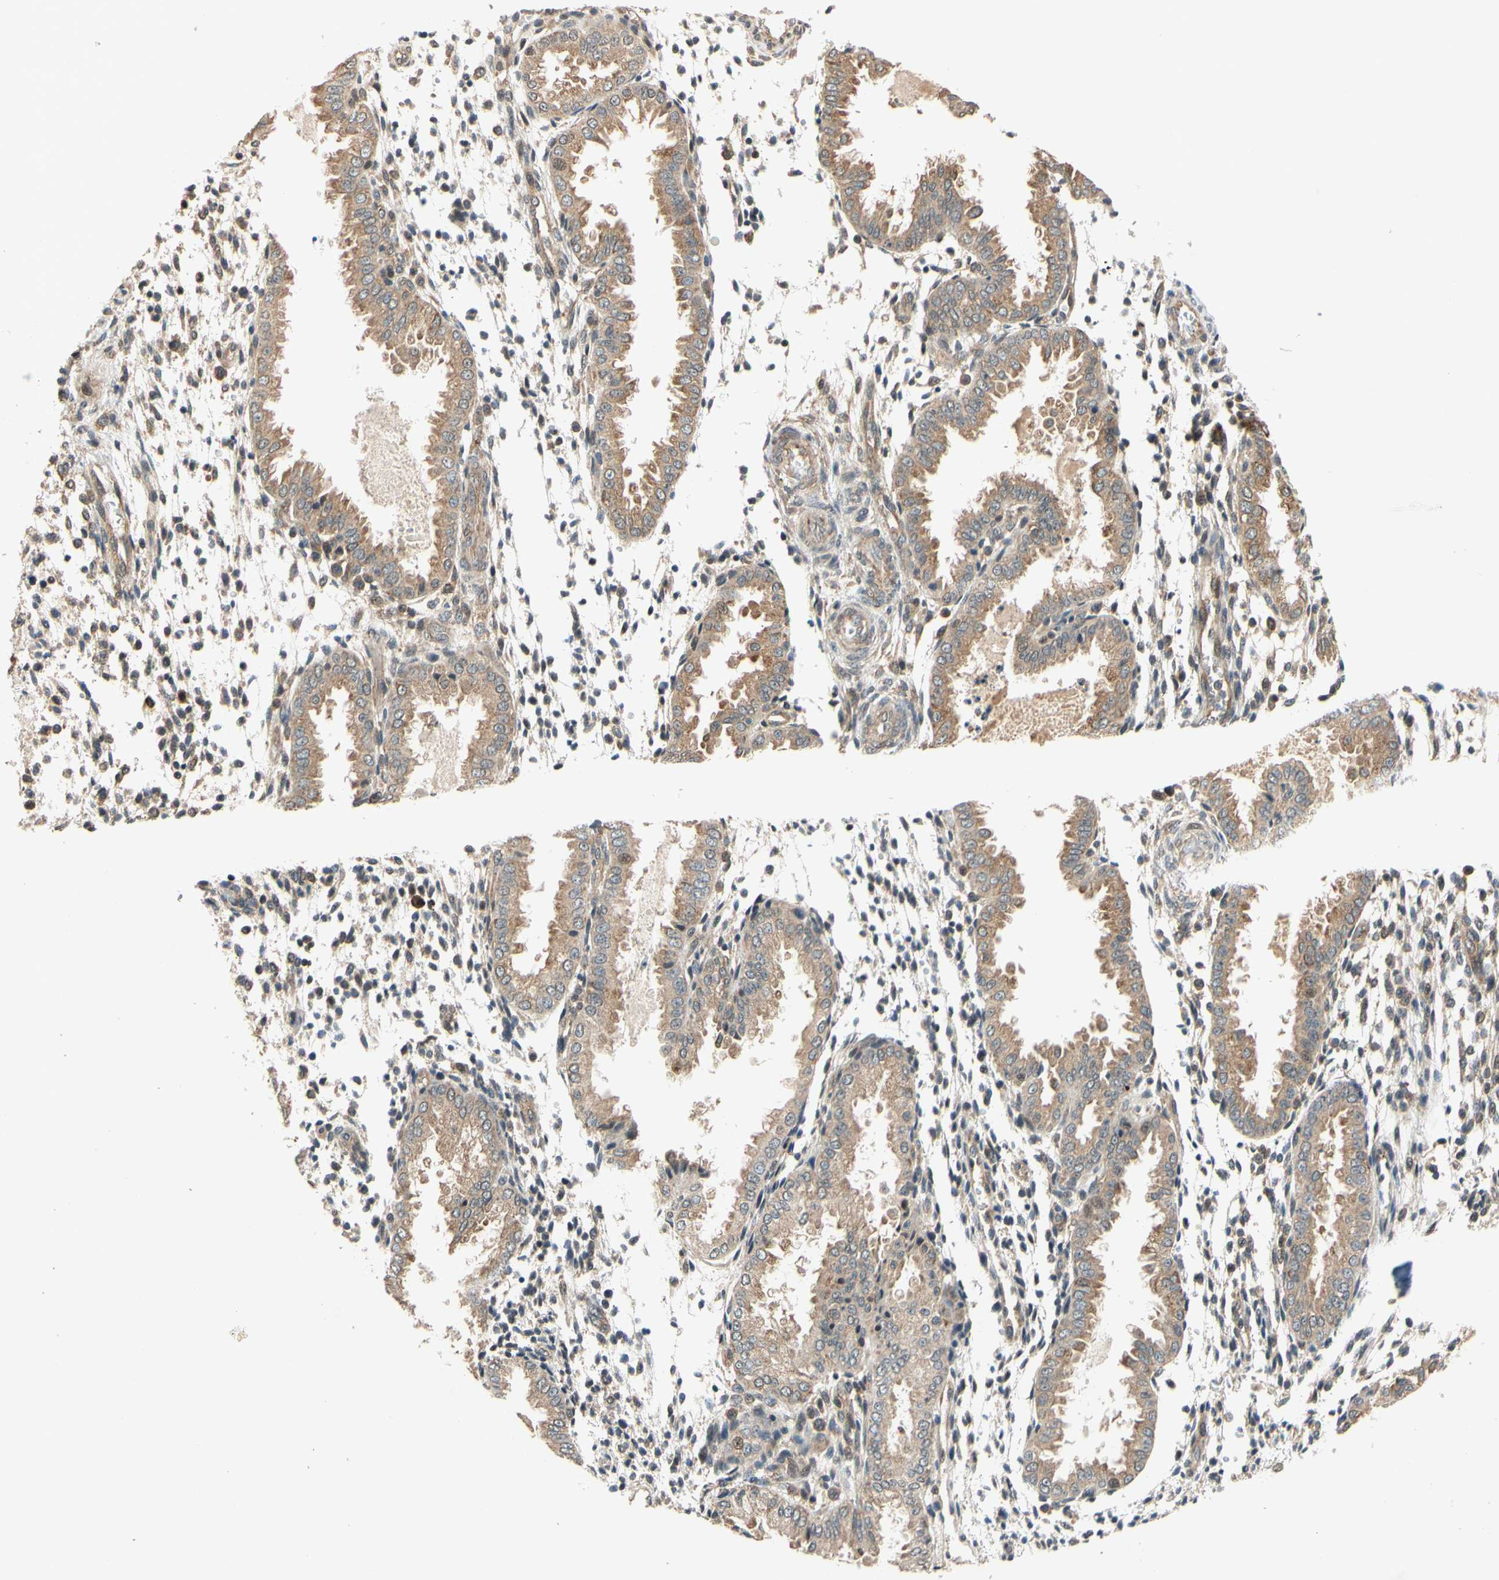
{"staining": {"intensity": "moderate", "quantity": ">75%", "location": "cytoplasmic/membranous"}, "tissue": "endometrium", "cell_type": "Cells in endometrial stroma", "image_type": "normal", "snomed": [{"axis": "morphology", "description": "Normal tissue, NOS"}, {"axis": "topography", "description": "Endometrium"}], "caption": "Protein staining of benign endometrium demonstrates moderate cytoplasmic/membranous positivity in approximately >75% of cells in endometrial stroma. Nuclei are stained in blue.", "gene": "ANKHD1", "patient": {"sex": "female", "age": 33}}